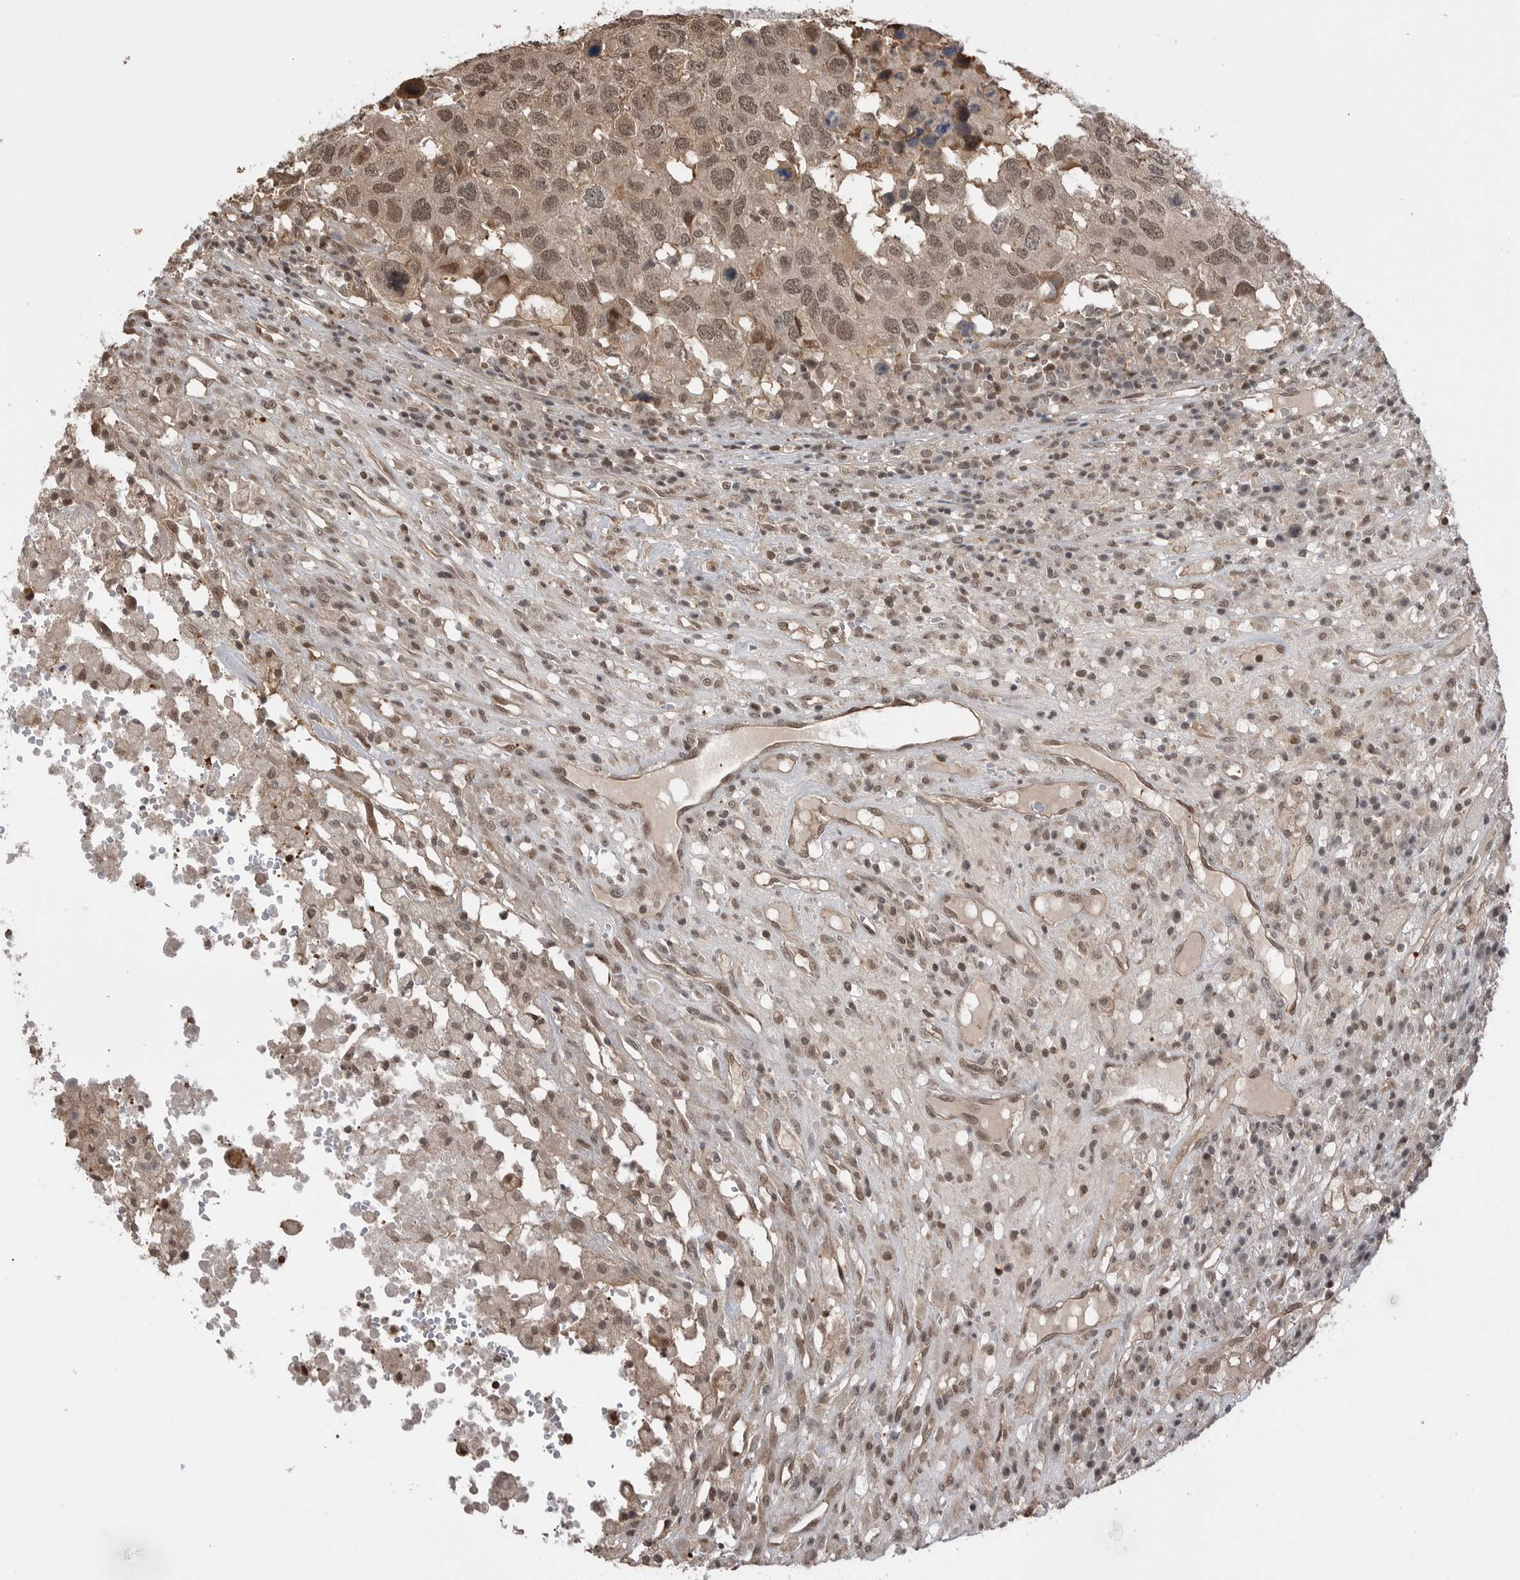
{"staining": {"intensity": "weak", "quantity": ">75%", "location": "cytoplasmic/membranous,nuclear"}, "tissue": "head and neck cancer", "cell_type": "Tumor cells", "image_type": "cancer", "snomed": [{"axis": "morphology", "description": "Squamous cell carcinoma, NOS"}, {"axis": "topography", "description": "Head-Neck"}], "caption": "Head and neck cancer (squamous cell carcinoma) stained with a brown dye reveals weak cytoplasmic/membranous and nuclear positive positivity in about >75% of tumor cells.", "gene": "PEAK1", "patient": {"sex": "male", "age": 66}}